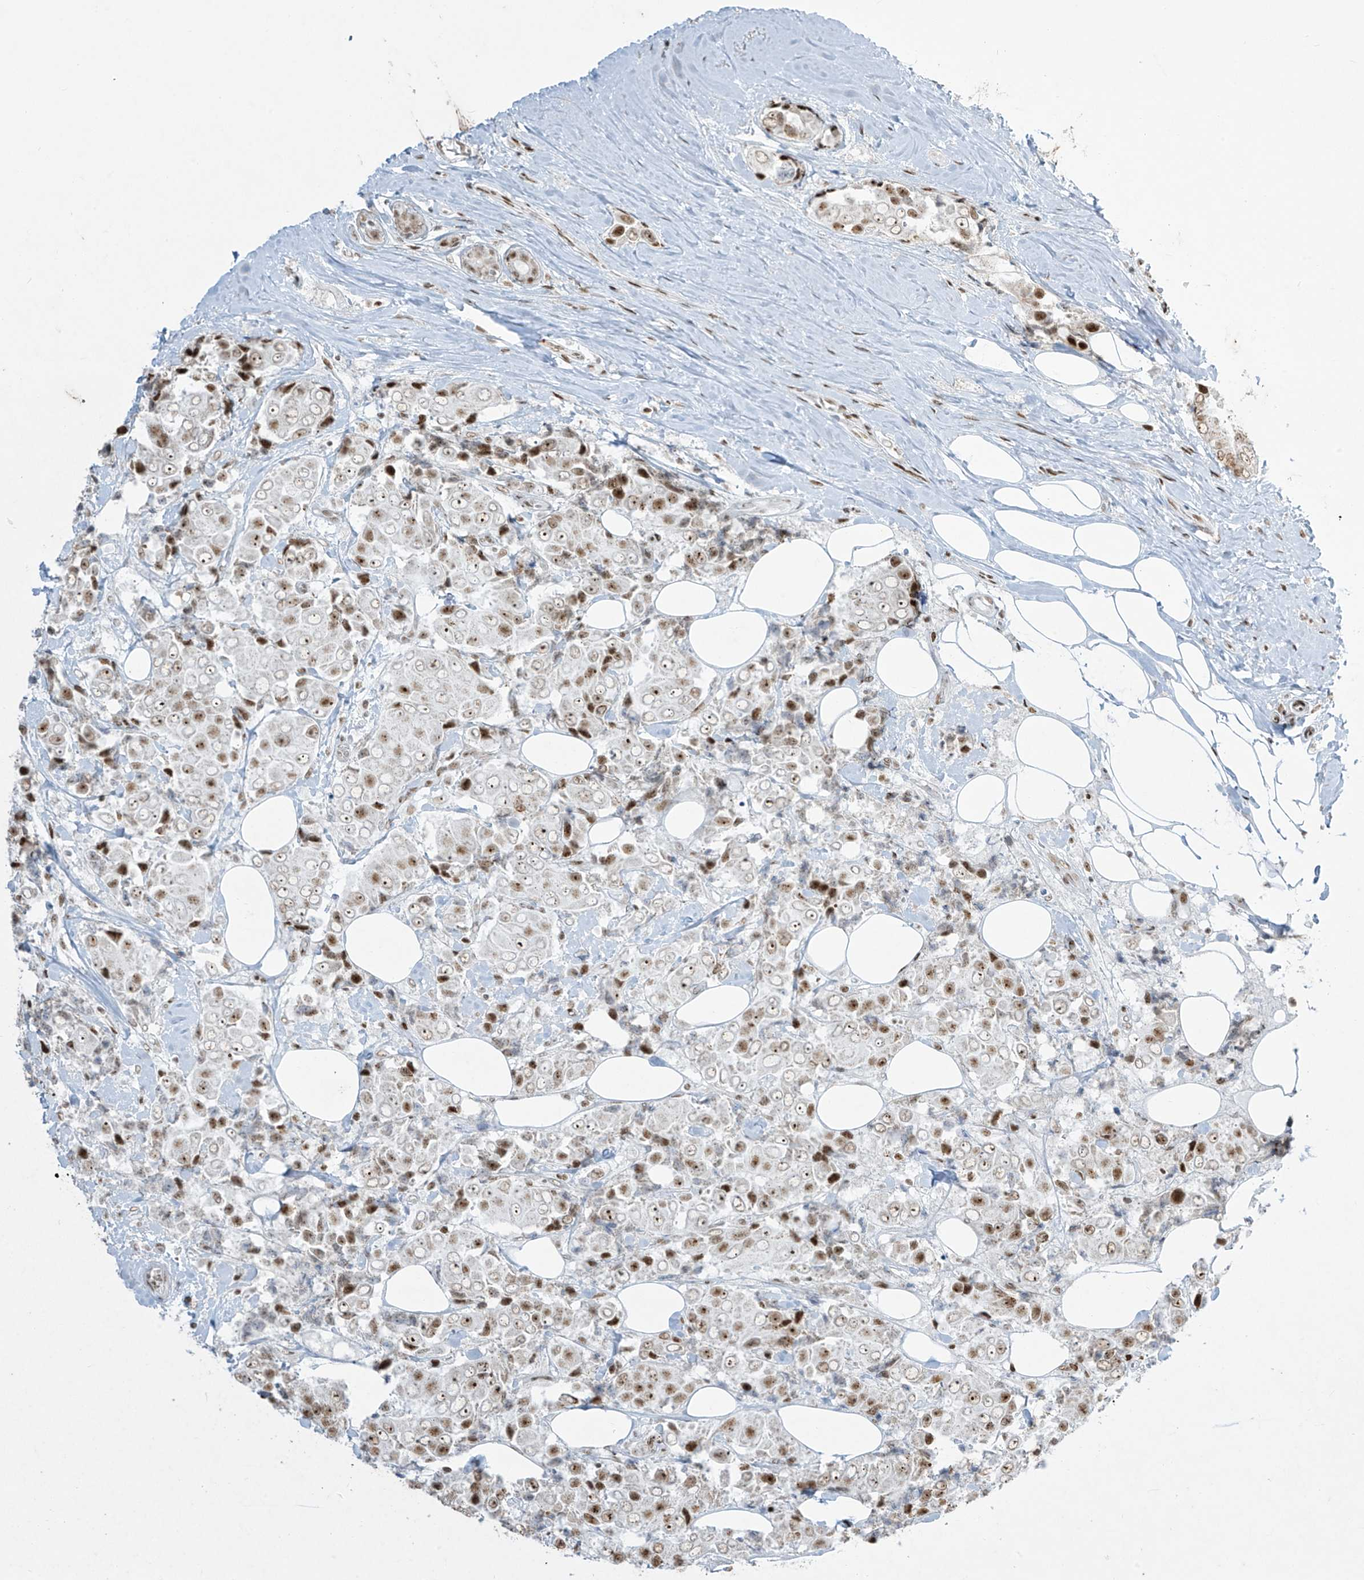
{"staining": {"intensity": "moderate", "quantity": "25%-75%", "location": "nuclear"}, "tissue": "breast cancer", "cell_type": "Tumor cells", "image_type": "cancer", "snomed": [{"axis": "morphology", "description": "Normal tissue, NOS"}, {"axis": "morphology", "description": "Duct carcinoma"}, {"axis": "topography", "description": "Breast"}], "caption": "Tumor cells show moderate nuclear expression in about 25%-75% of cells in breast invasive ductal carcinoma. The protein of interest is stained brown, and the nuclei are stained in blue (DAB IHC with brightfield microscopy, high magnification).", "gene": "MS4A6A", "patient": {"sex": "female", "age": 39}}